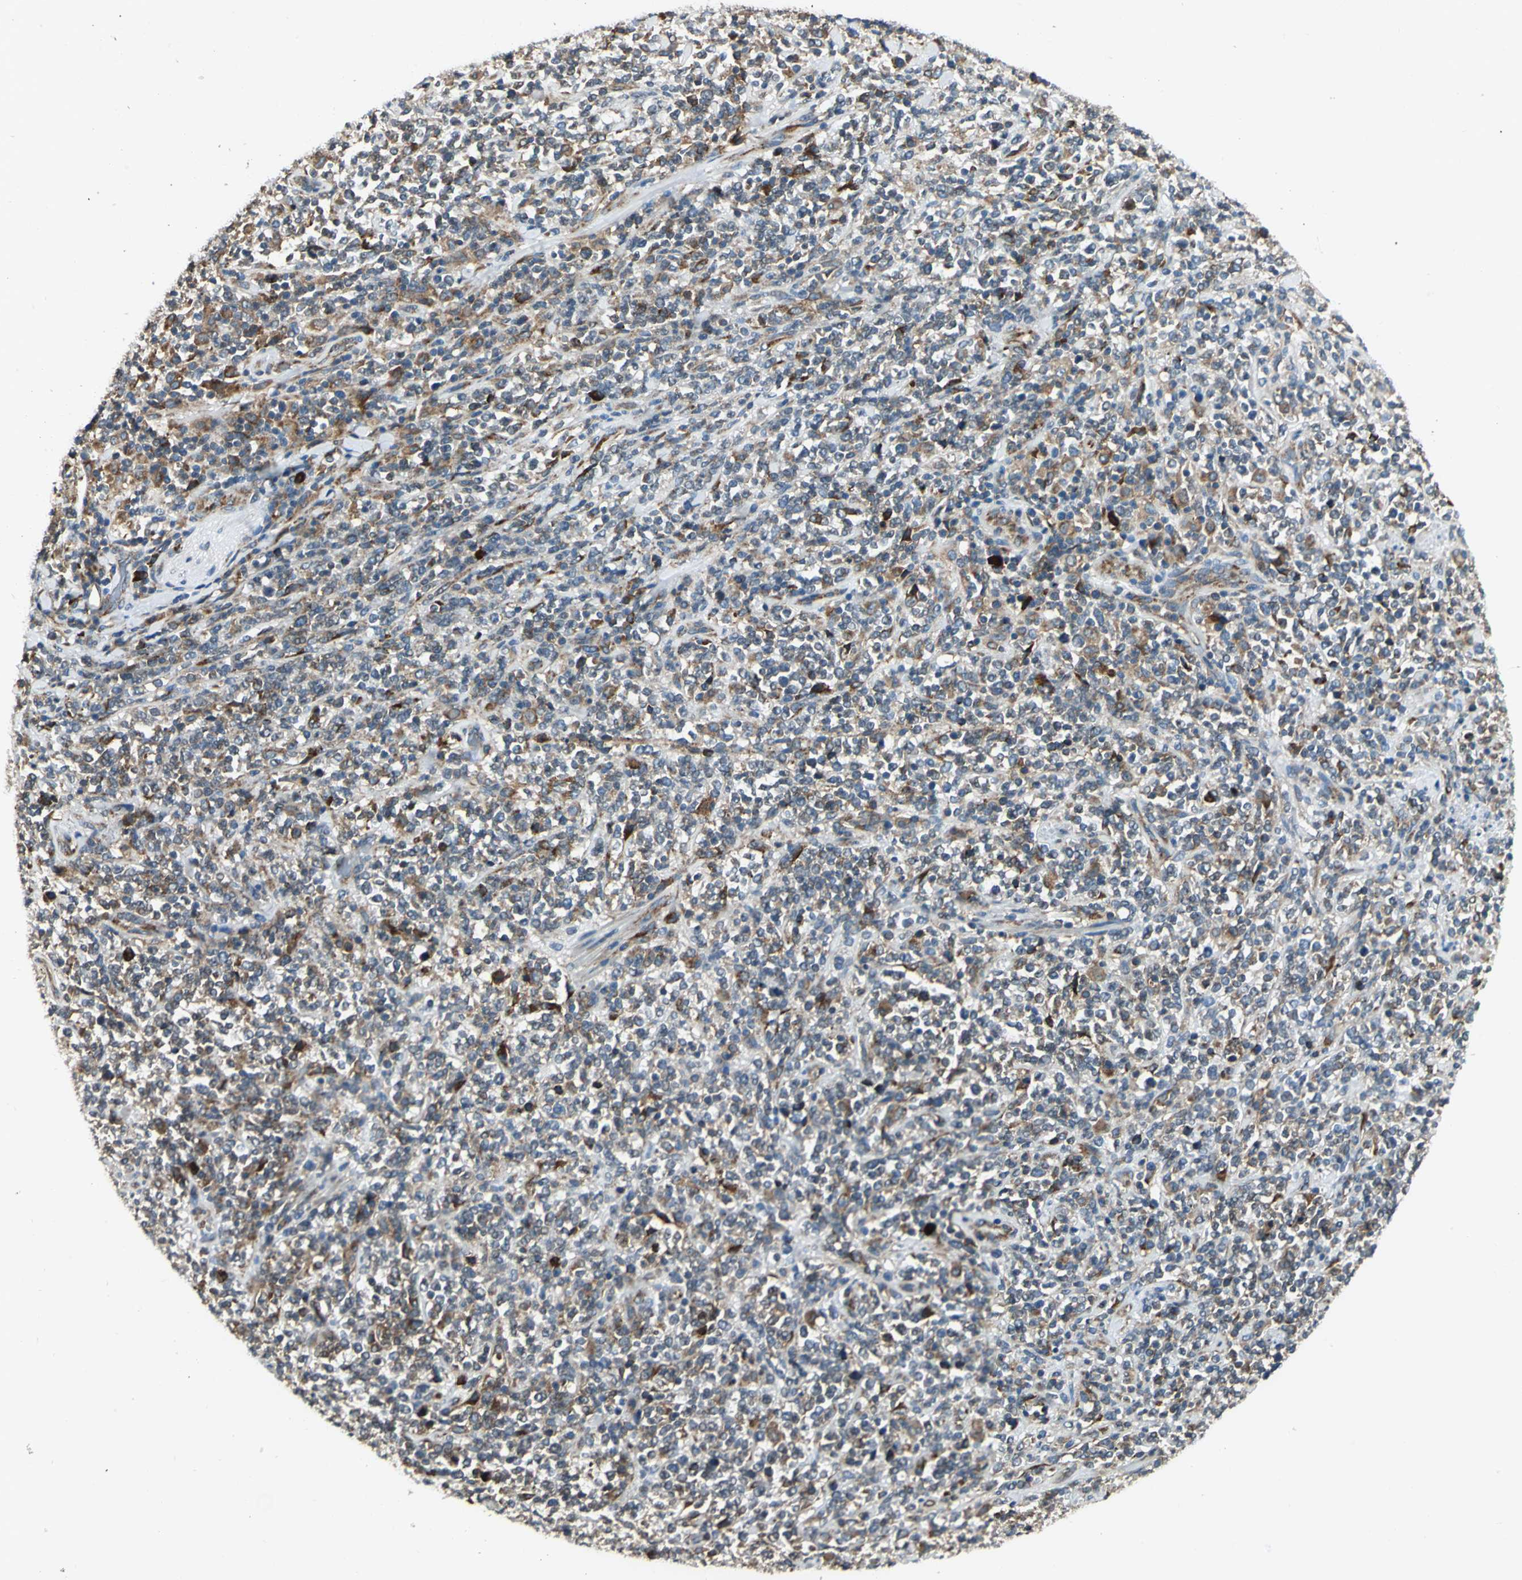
{"staining": {"intensity": "moderate", "quantity": ">75%", "location": "cytoplasmic/membranous"}, "tissue": "lymphoma", "cell_type": "Tumor cells", "image_type": "cancer", "snomed": [{"axis": "morphology", "description": "Malignant lymphoma, non-Hodgkin's type, High grade"}, {"axis": "topography", "description": "Soft tissue"}], "caption": "Immunohistochemistry (IHC) image of lymphoma stained for a protein (brown), which demonstrates medium levels of moderate cytoplasmic/membranous expression in about >75% of tumor cells.", "gene": "PDIA4", "patient": {"sex": "male", "age": 18}}